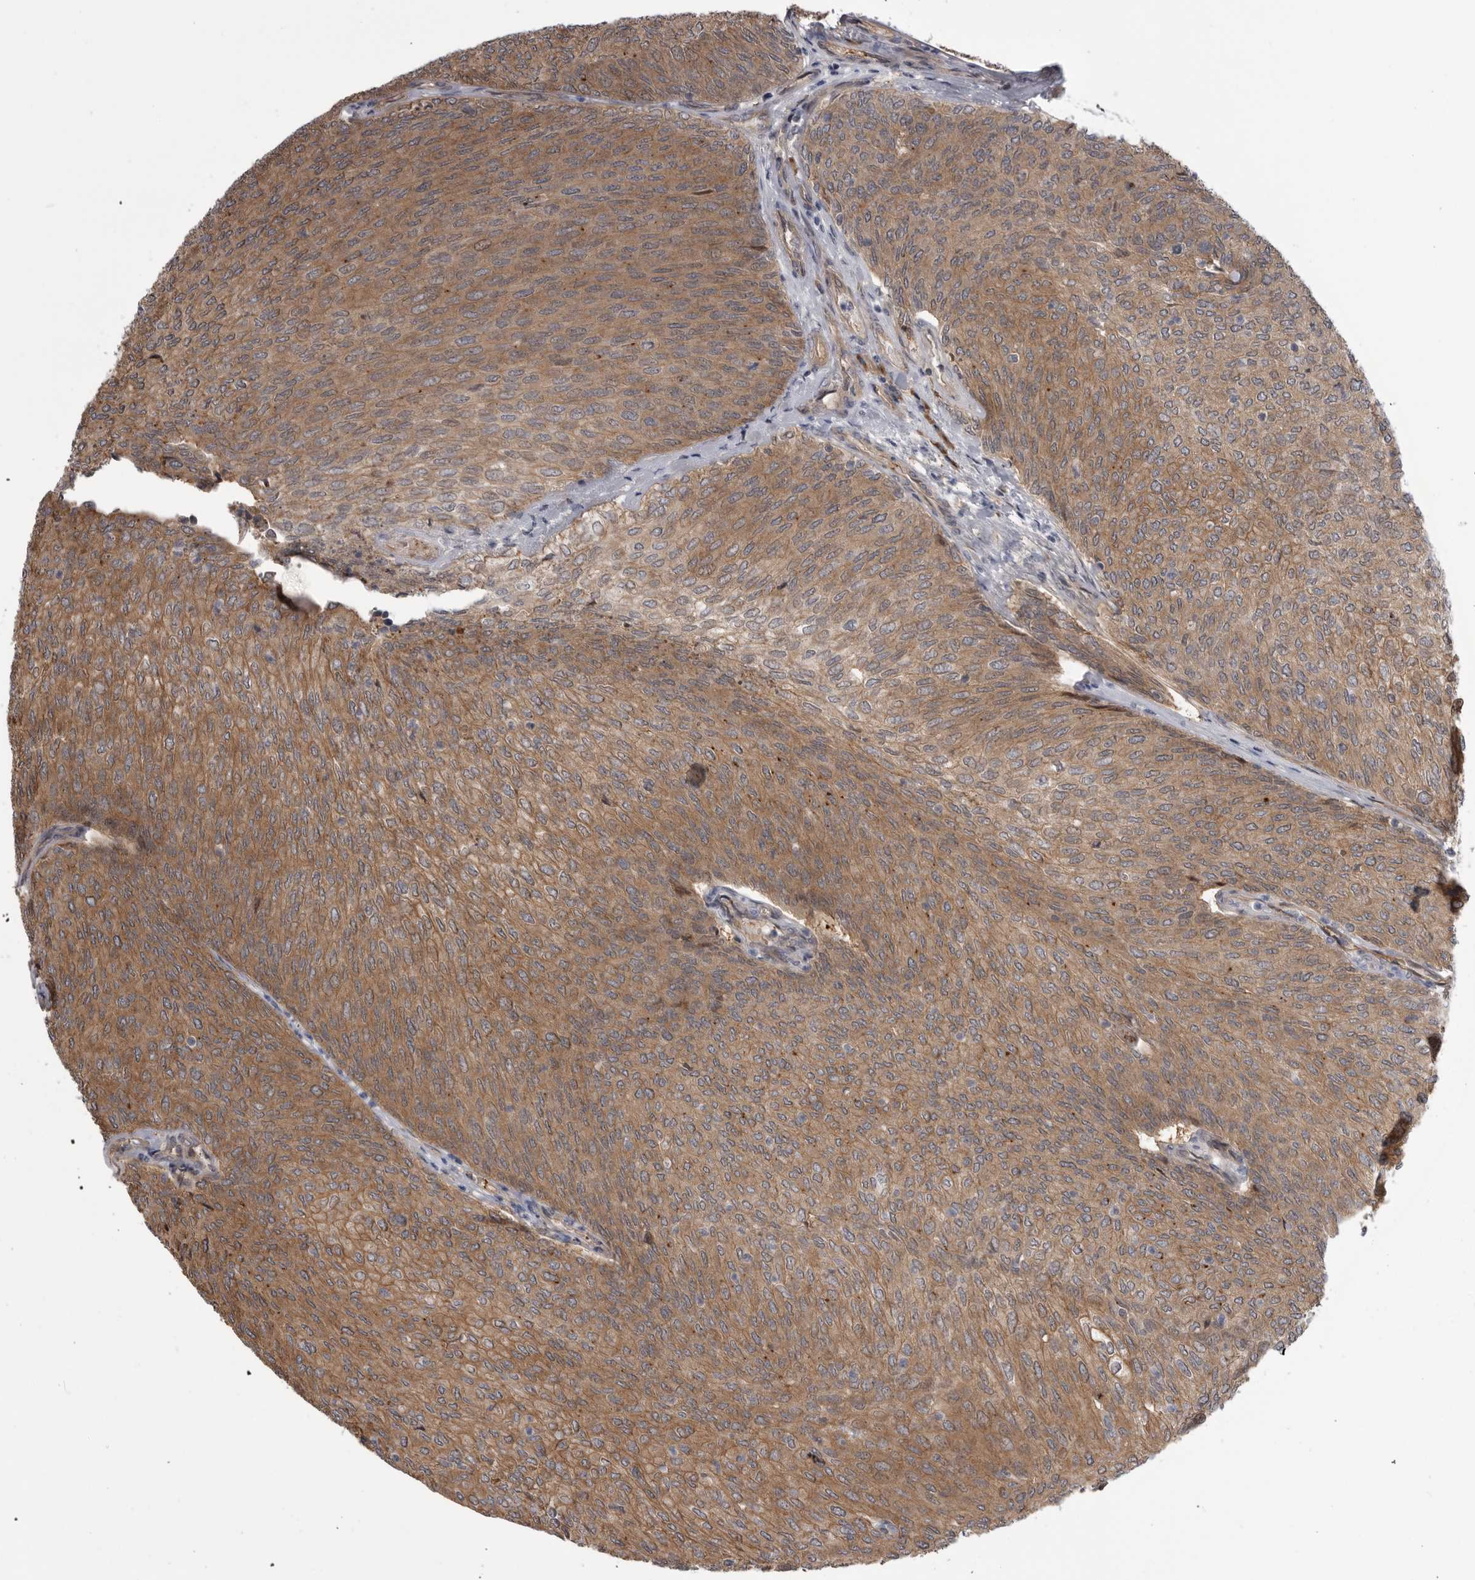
{"staining": {"intensity": "moderate", "quantity": ">75%", "location": "cytoplasmic/membranous"}, "tissue": "urothelial cancer", "cell_type": "Tumor cells", "image_type": "cancer", "snomed": [{"axis": "morphology", "description": "Urothelial carcinoma, Low grade"}, {"axis": "topography", "description": "Urinary bladder"}], "caption": "Protein staining displays moderate cytoplasmic/membranous positivity in approximately >75% of tumor cells in low-grade urothelial carcinoma.", "gene": "RAB3GAP2", "patient": {"sex": "female", "age": 79}}